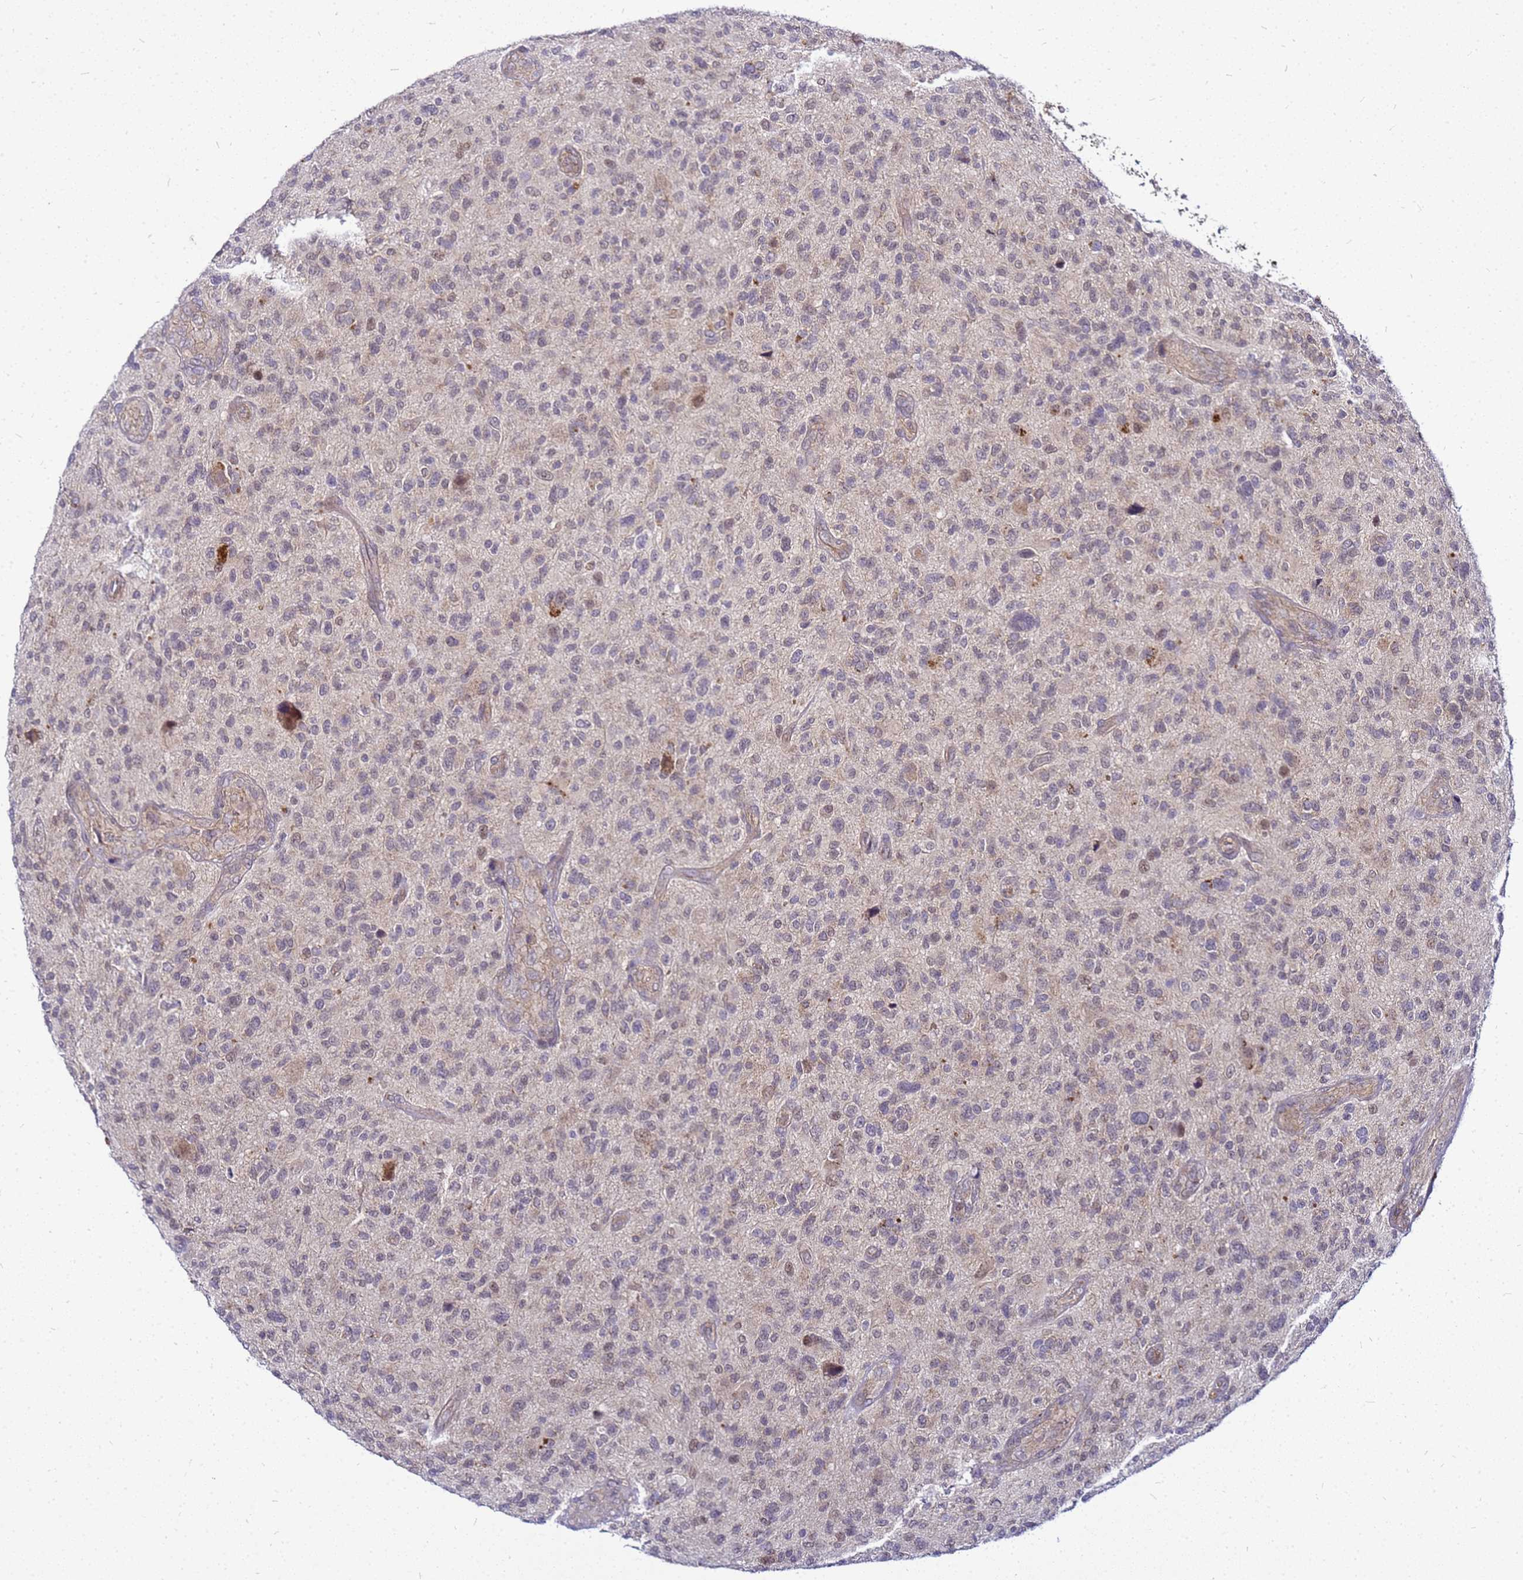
{"staining": {"intensity": "negative", "quantity": "none", "location": "none"}, "tissue": "glioma", "cell_type": "Tumor cells", "image_type": "cancer", "snomed": [{"axis": "morphology", "description": "Glioma, malignant, High grade"}, {"axis": "topography", "description": "Brain"}], "caption": "Tumor cells show no significant positivity in malignant high-grade glioma.", "gene": "SAT1", "patient": {"sex": "male", "age": 47}}